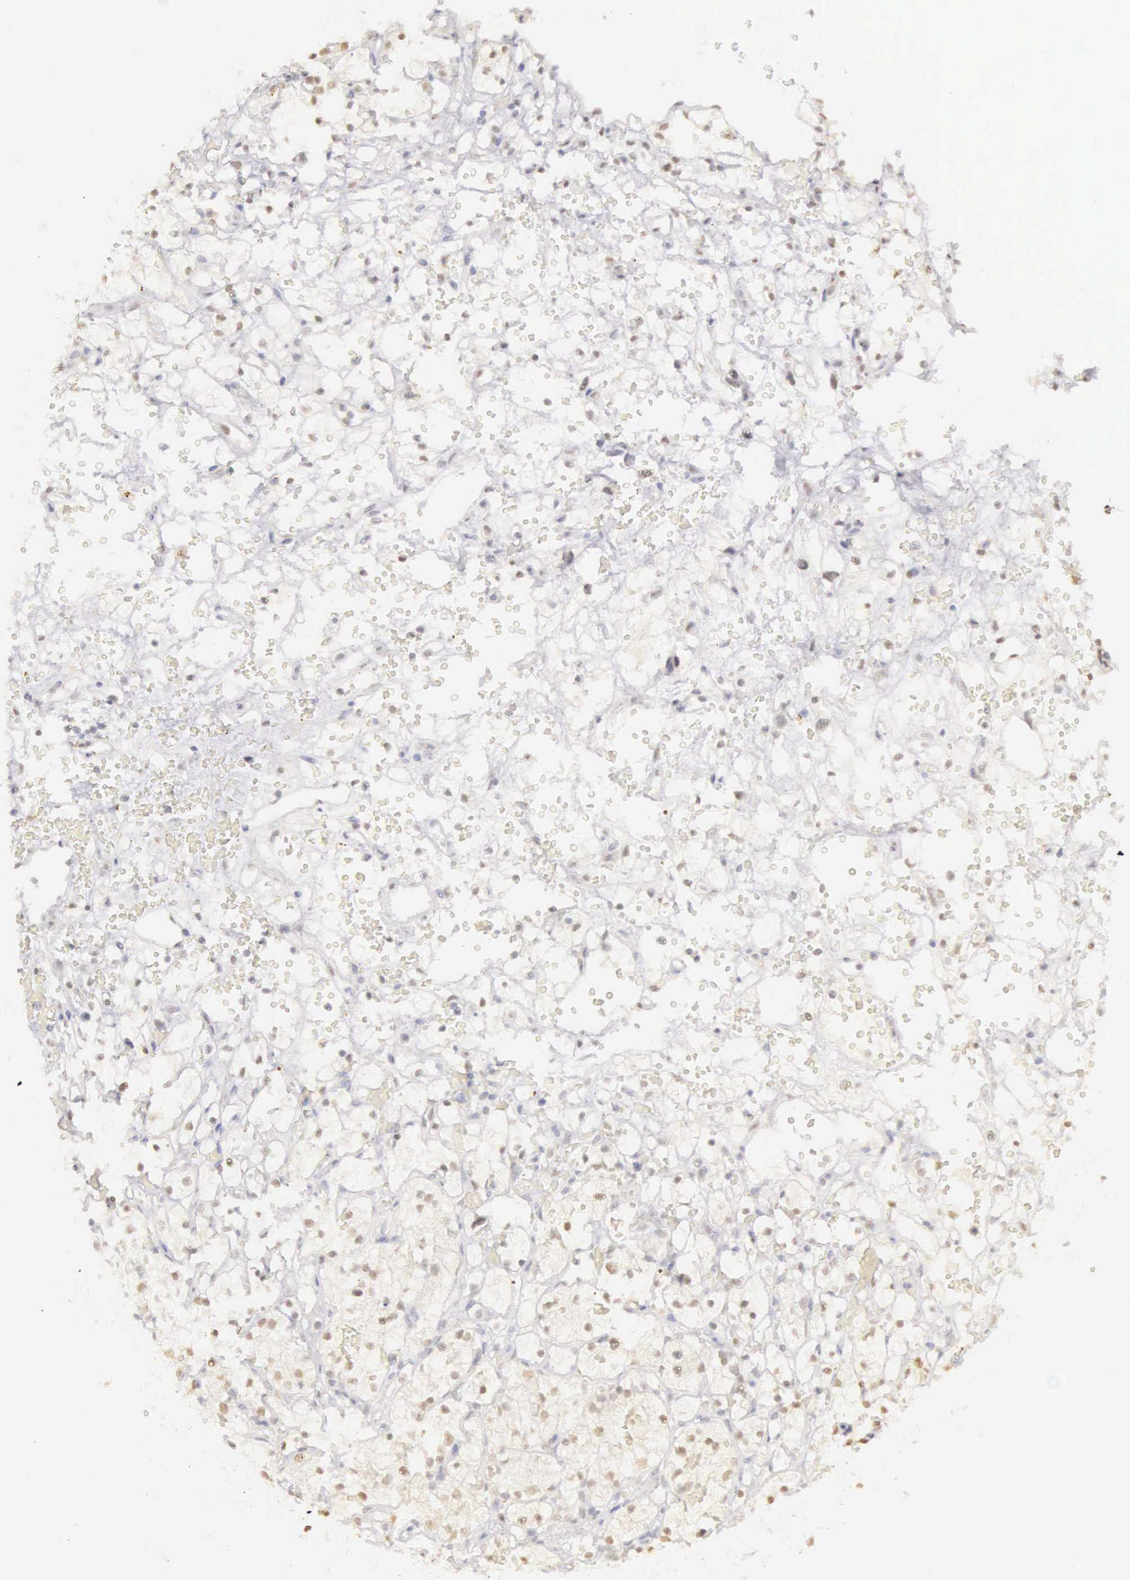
{"staining": {"intensity": "negative", "quantity": "none", "location": "none"}, "tissue": "renal cancer", "cell_type": "Tumor cells", "image_type": "cancer", "snomed": [{"axis": "morphology", "description": "Adenocarcinoma, NOS"}, {"axis": "topography", "description": "Kidney"}], "caption": "DAB immunohistochemical staining of renal cancer (adenocarcinoma) displays no significant positivity in tumor cells. The staining was performed using DAB (3,3'-diaminobenzidine) to visualize the protein expression in brown, while the nuclei were stained in blue with hematoxylin (Magnification: 20x).", "gene": "UBA1", "patient": {"sex": "female", "age": 60}}